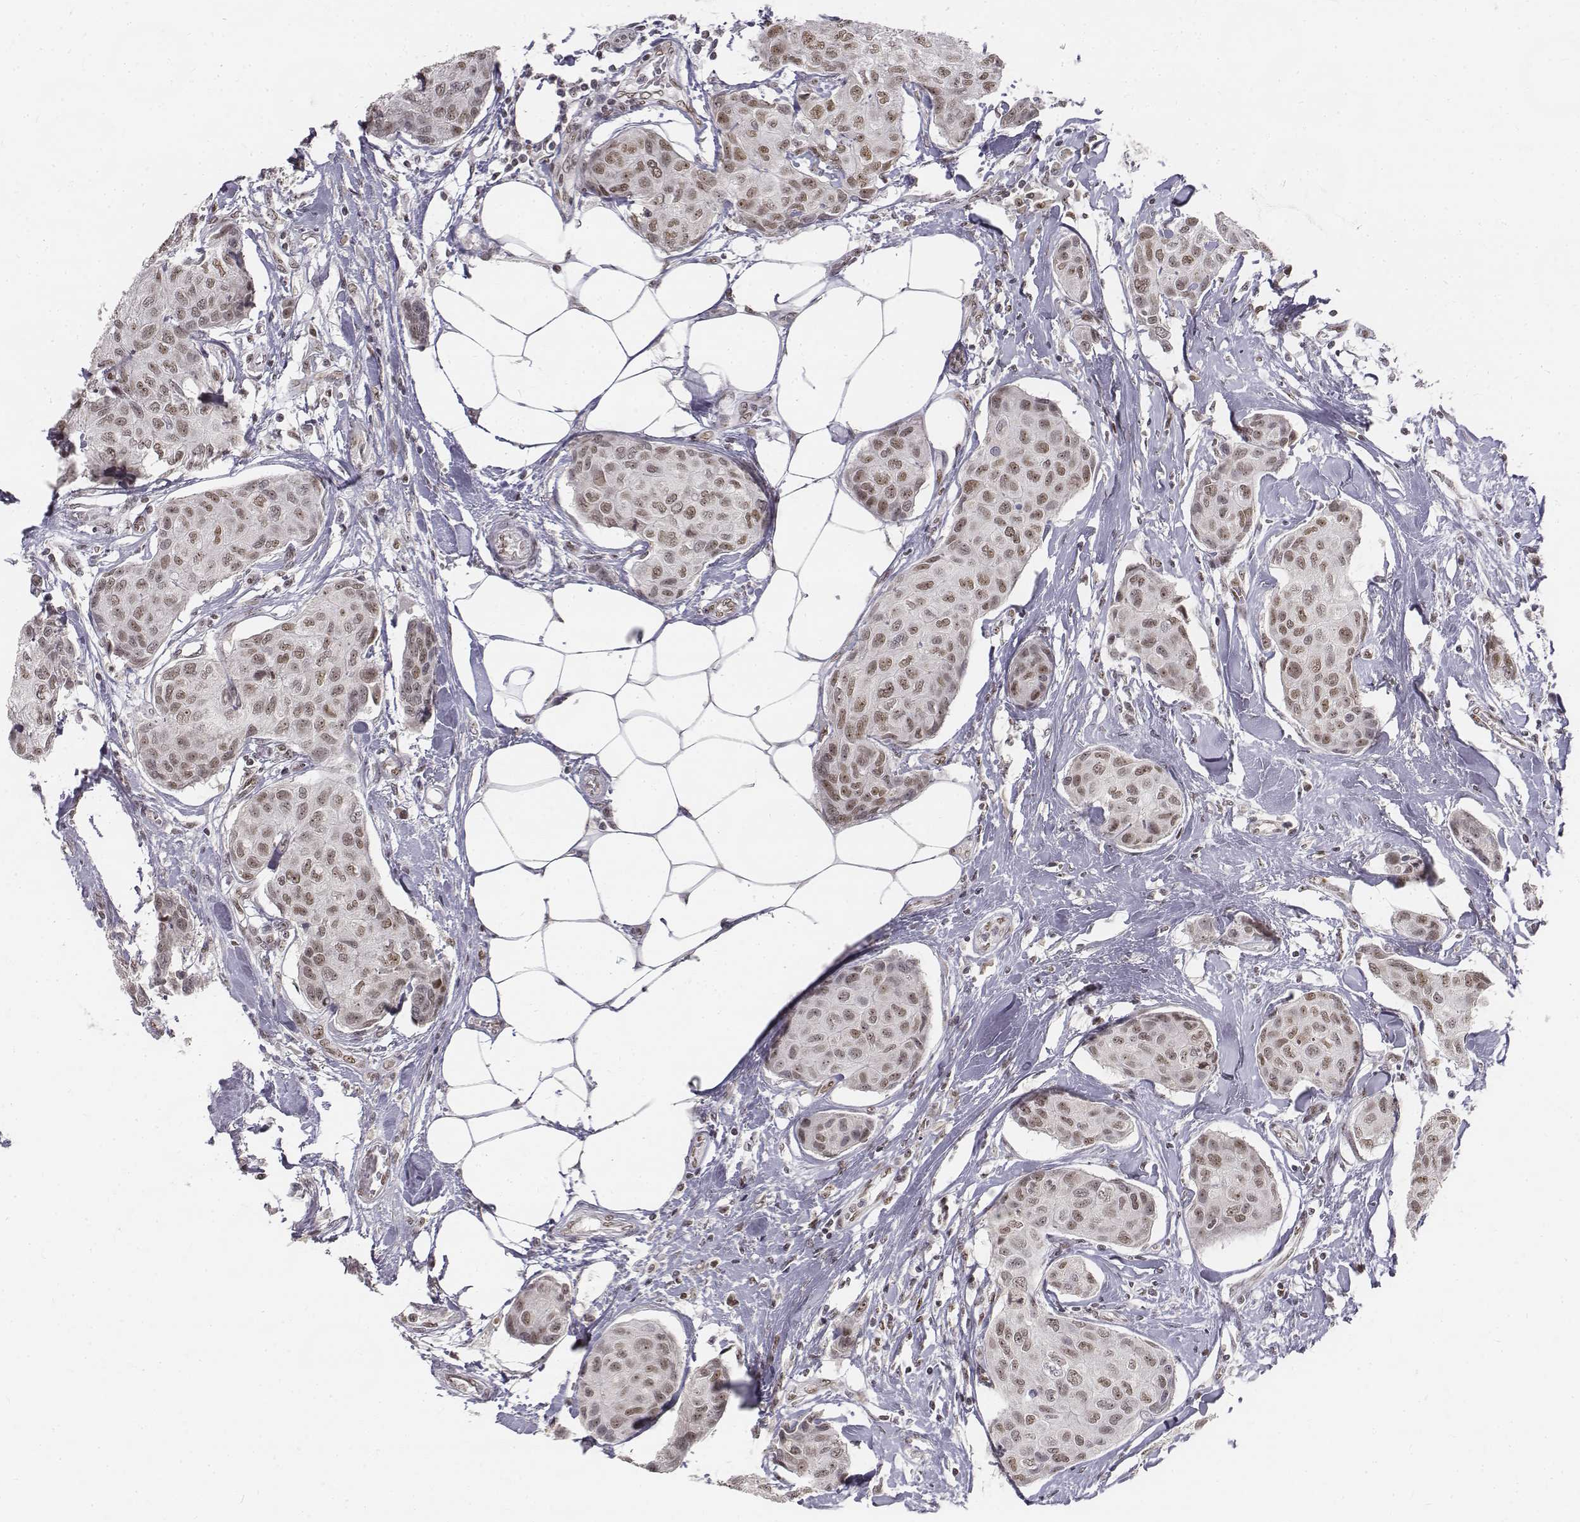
{"staining": {"intensity": "moderate", "quantity": "<25%", "location": "nuclear"}, "tissue": "breast cancer", "cell_type": "Tumor cells", "image_type": "cancer", "snomed": [{"axis": "morphology", "description": "Duct carcinoma"}, {"axis": "topography", "description": "Breast"}], "caption": "Protein staining shows moderate nuclear positivity in about <25% of tumor cells in breast cancer.", "gene": "PHF6", "patient": {"sex": "female", "age": 80}}